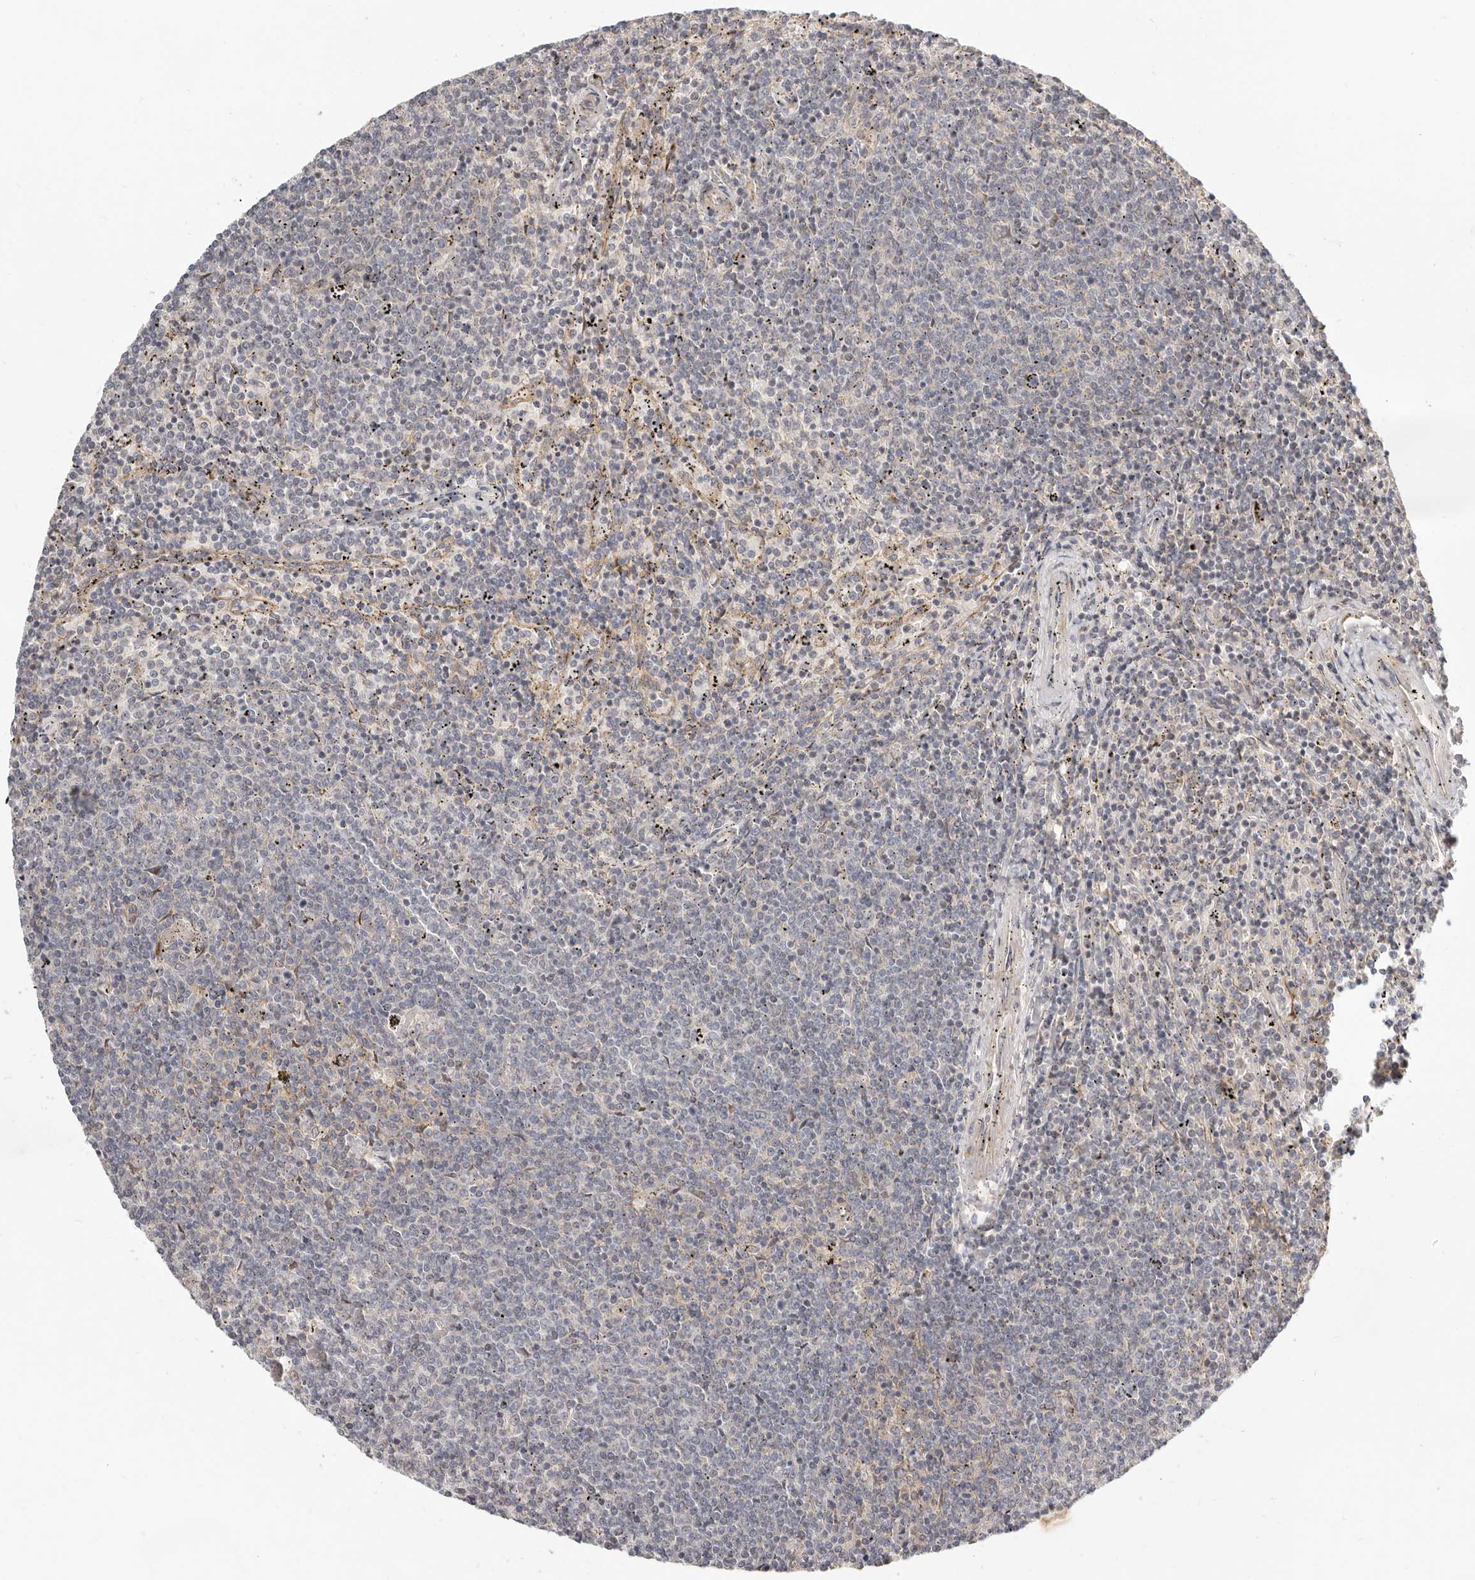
{"staining": {"intensity": "negative", "quantity": "none", "location": "none"}, "tissue": "lymphoma", "cell_type": "Tumor cells", "image_type": "cancer", "snomed": [{"axis": "morphology", "description": "Malignant lymphoma, non-Hodgkin's type, Low grade"}, {"axis": "topography", "description": "Spleen"}], "caption": "DAB immunohistochemical staining of low-grade malignant lymphoma, non-Hodgkin's type exhibits no significant staining in tumor cells.", "gene": "MICALL2", "patient": {"sex": "female", "age": 50}}